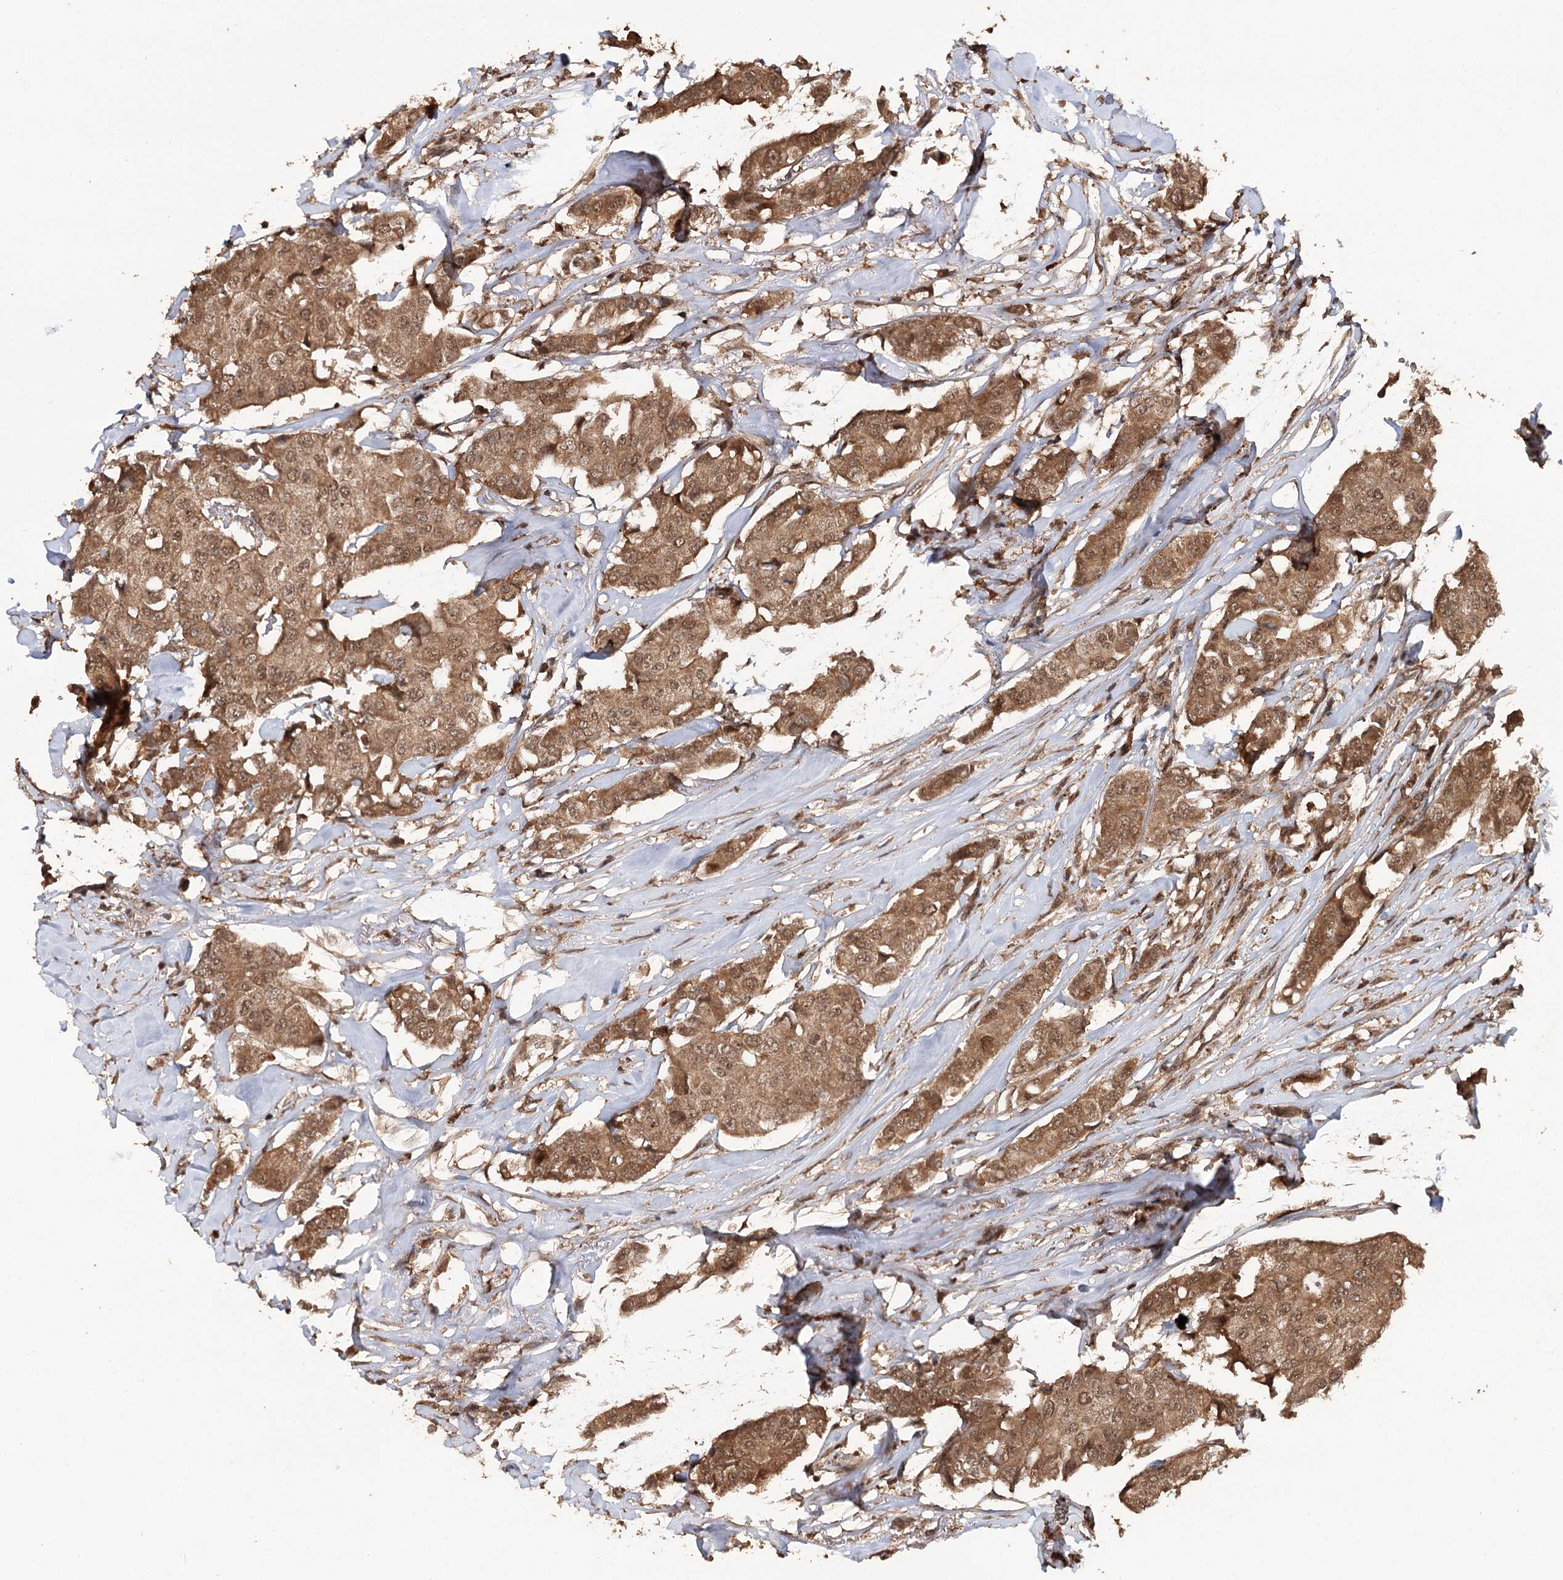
{"staining": {"intensity": "moderate", "quantity": ">75%", "location": "cytoplasmic/membranous,nuclear"}, "tissue": "breast cancer", "cell_type": "Tumor cells", "image_type": "cancer", "snomed": [{"axis": "morphology", "description": "Duct carcinoma"}, {"axis": "topography", "description": "Breast"}], "caption": "About >75% of tumor cells in breast cancer reveal moderate cytoplasmic/membranous and nuclear protein expression as visualized by brown immunohistochemical staining.", "gene": "N6AMT1", "patient": {"sex": "female", "age": 80}}